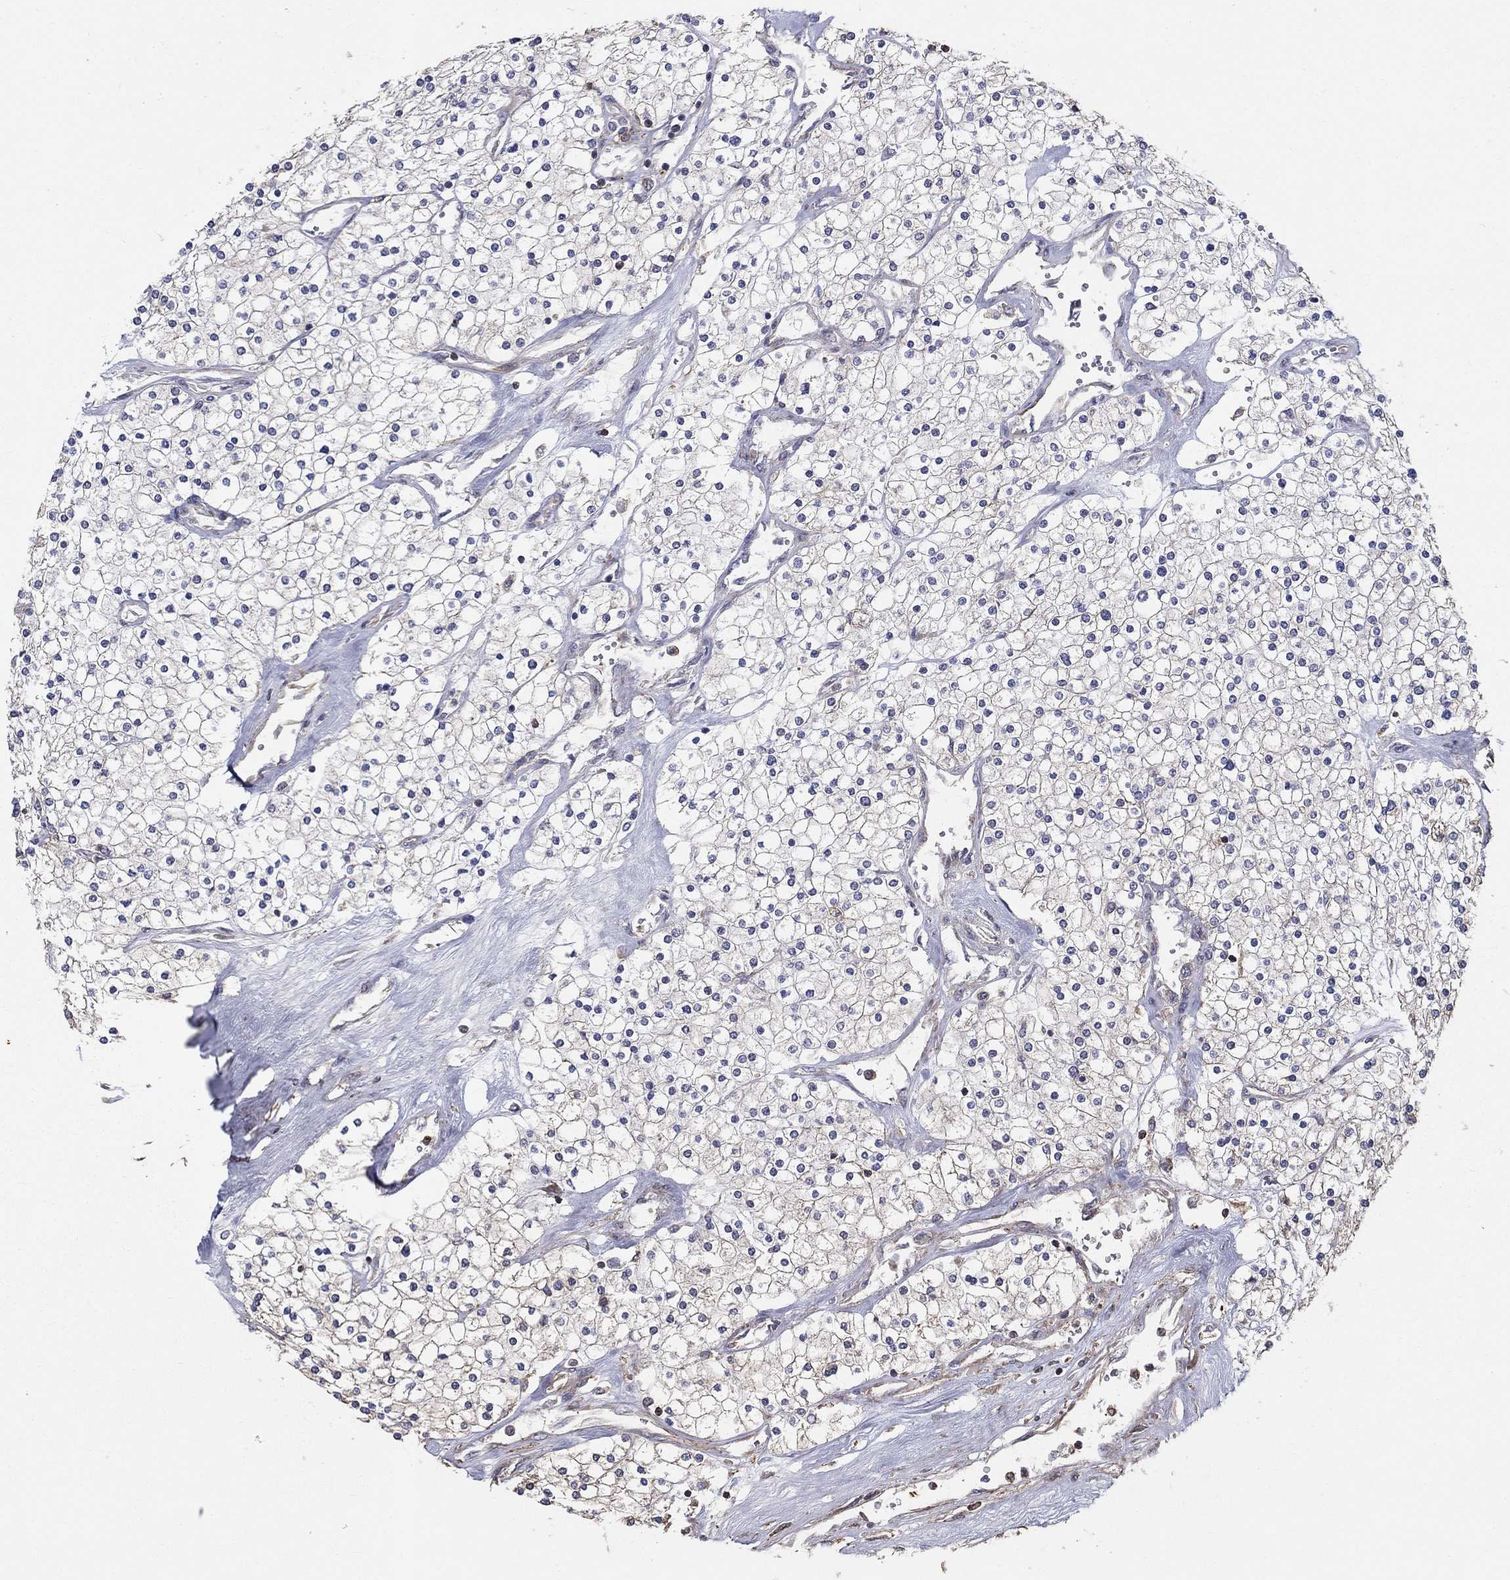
{"staining": {"intensity": "negative", "quantity": "none", "location": "none"}, "tissue": "renal cancer", "cell_type": "Tumor cells", "image_type": "cancer", "snomed": [{"axis": "morphology", "description": "Adenocarcinoma, NOS"}, {"axis": "topography", "description": "Kidney"}], "caption": "Tumor cells show no significant protein positivity in renal adenocarcinoma.", "gene": "NPHP1", "patient": {"sex": "male", "age": 80}}